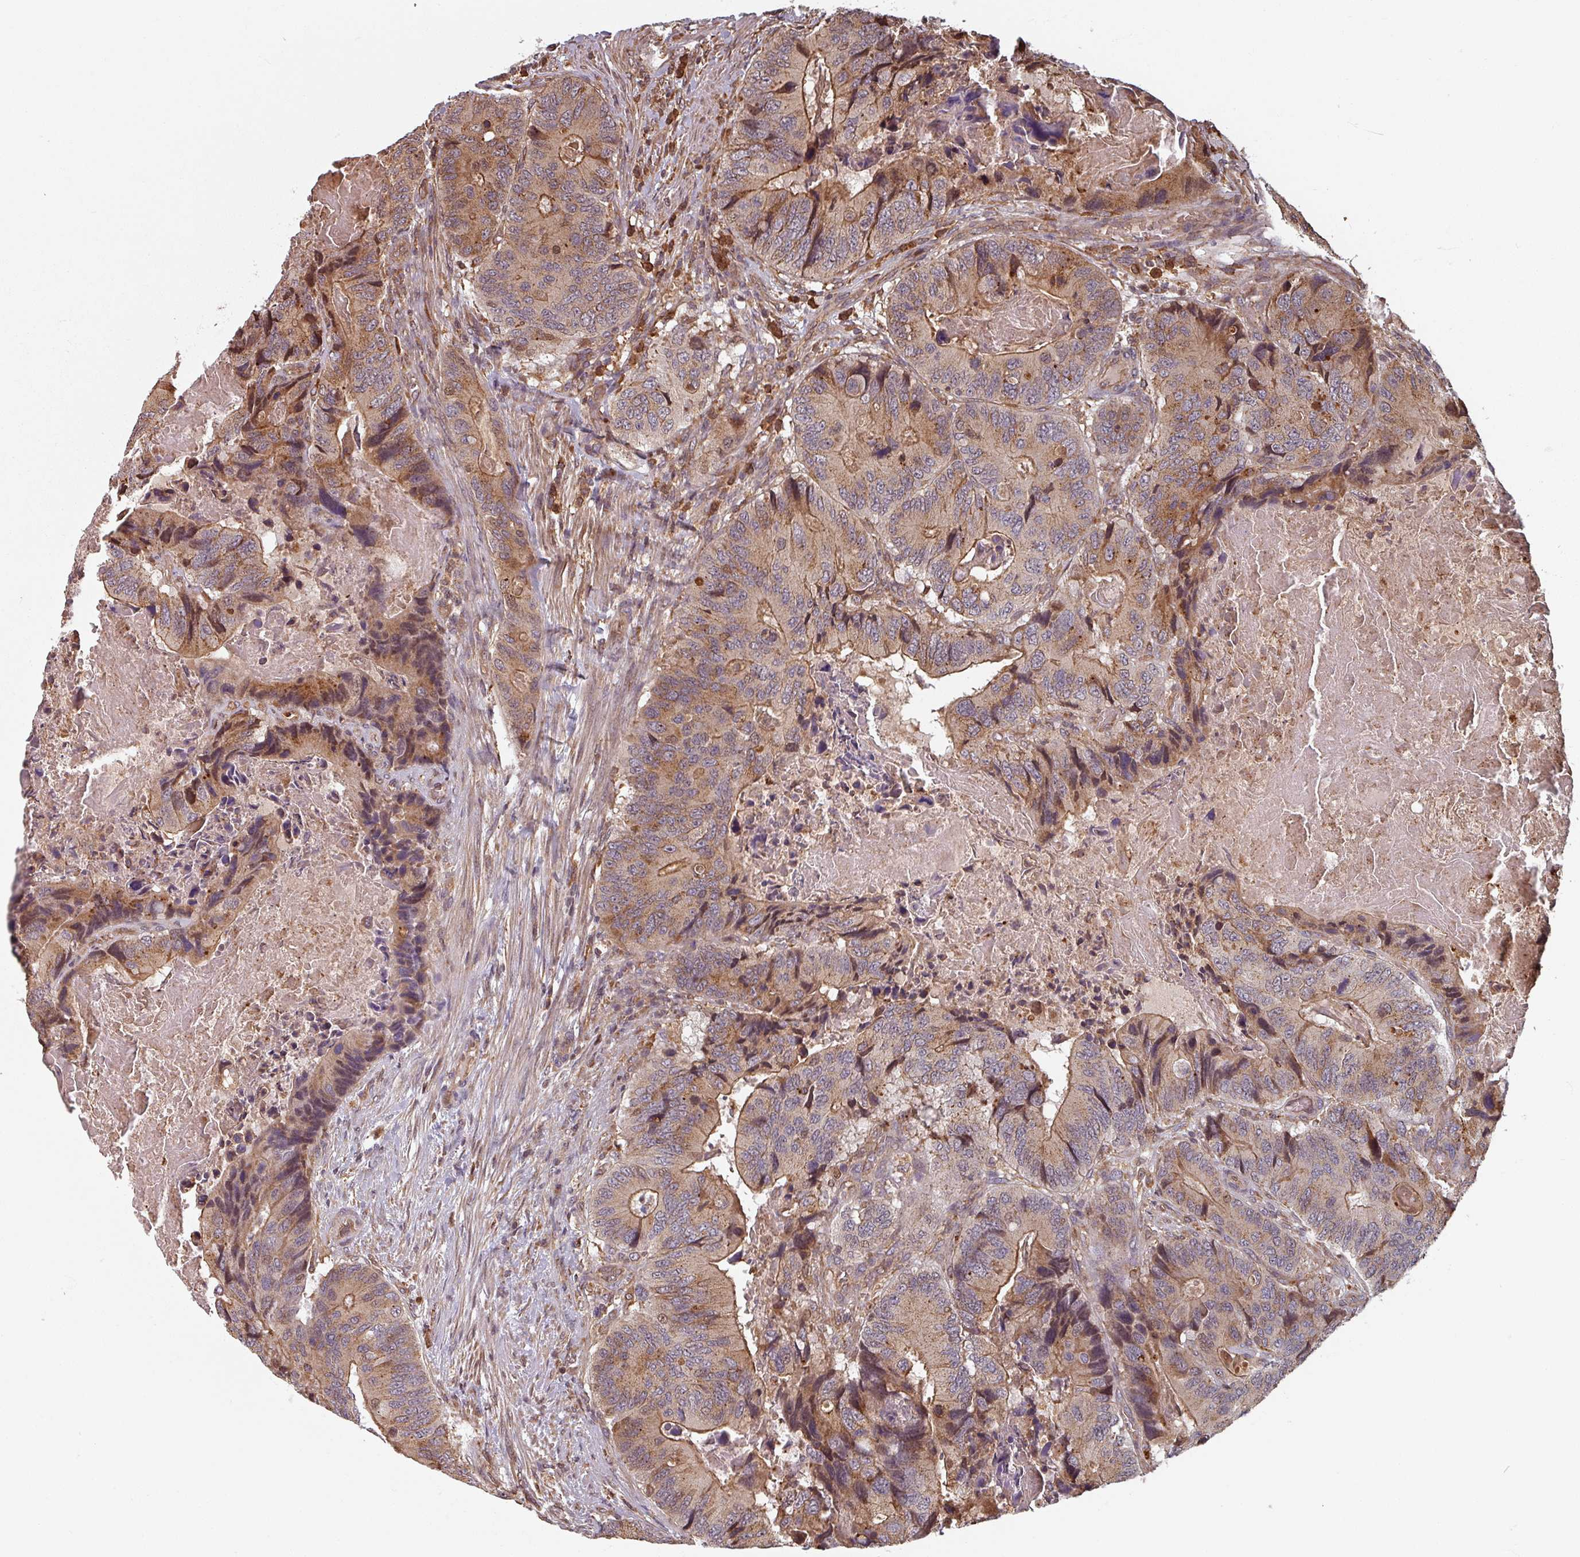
{"staining": {"intensity": "moderate", "quantity": ">75%", "location": "cytoplasmic/membranous"}, "tissue": "colorectal cancer", "cell_type": "Tumor cells", "image_type": "cancer", "snomed": [{"axis": "morphology", "description": "Adenocarcinoma, NOS"}, {"axis": "topography", "description": "Colon"}], "caption": "Protein staining displays moderate cytoplasmic/membranous staining in about >75% of tumor cells in adenocarcinoma (colorectal).", "gene": "EID1", "patient": {"sex": "male", "age": 84}}